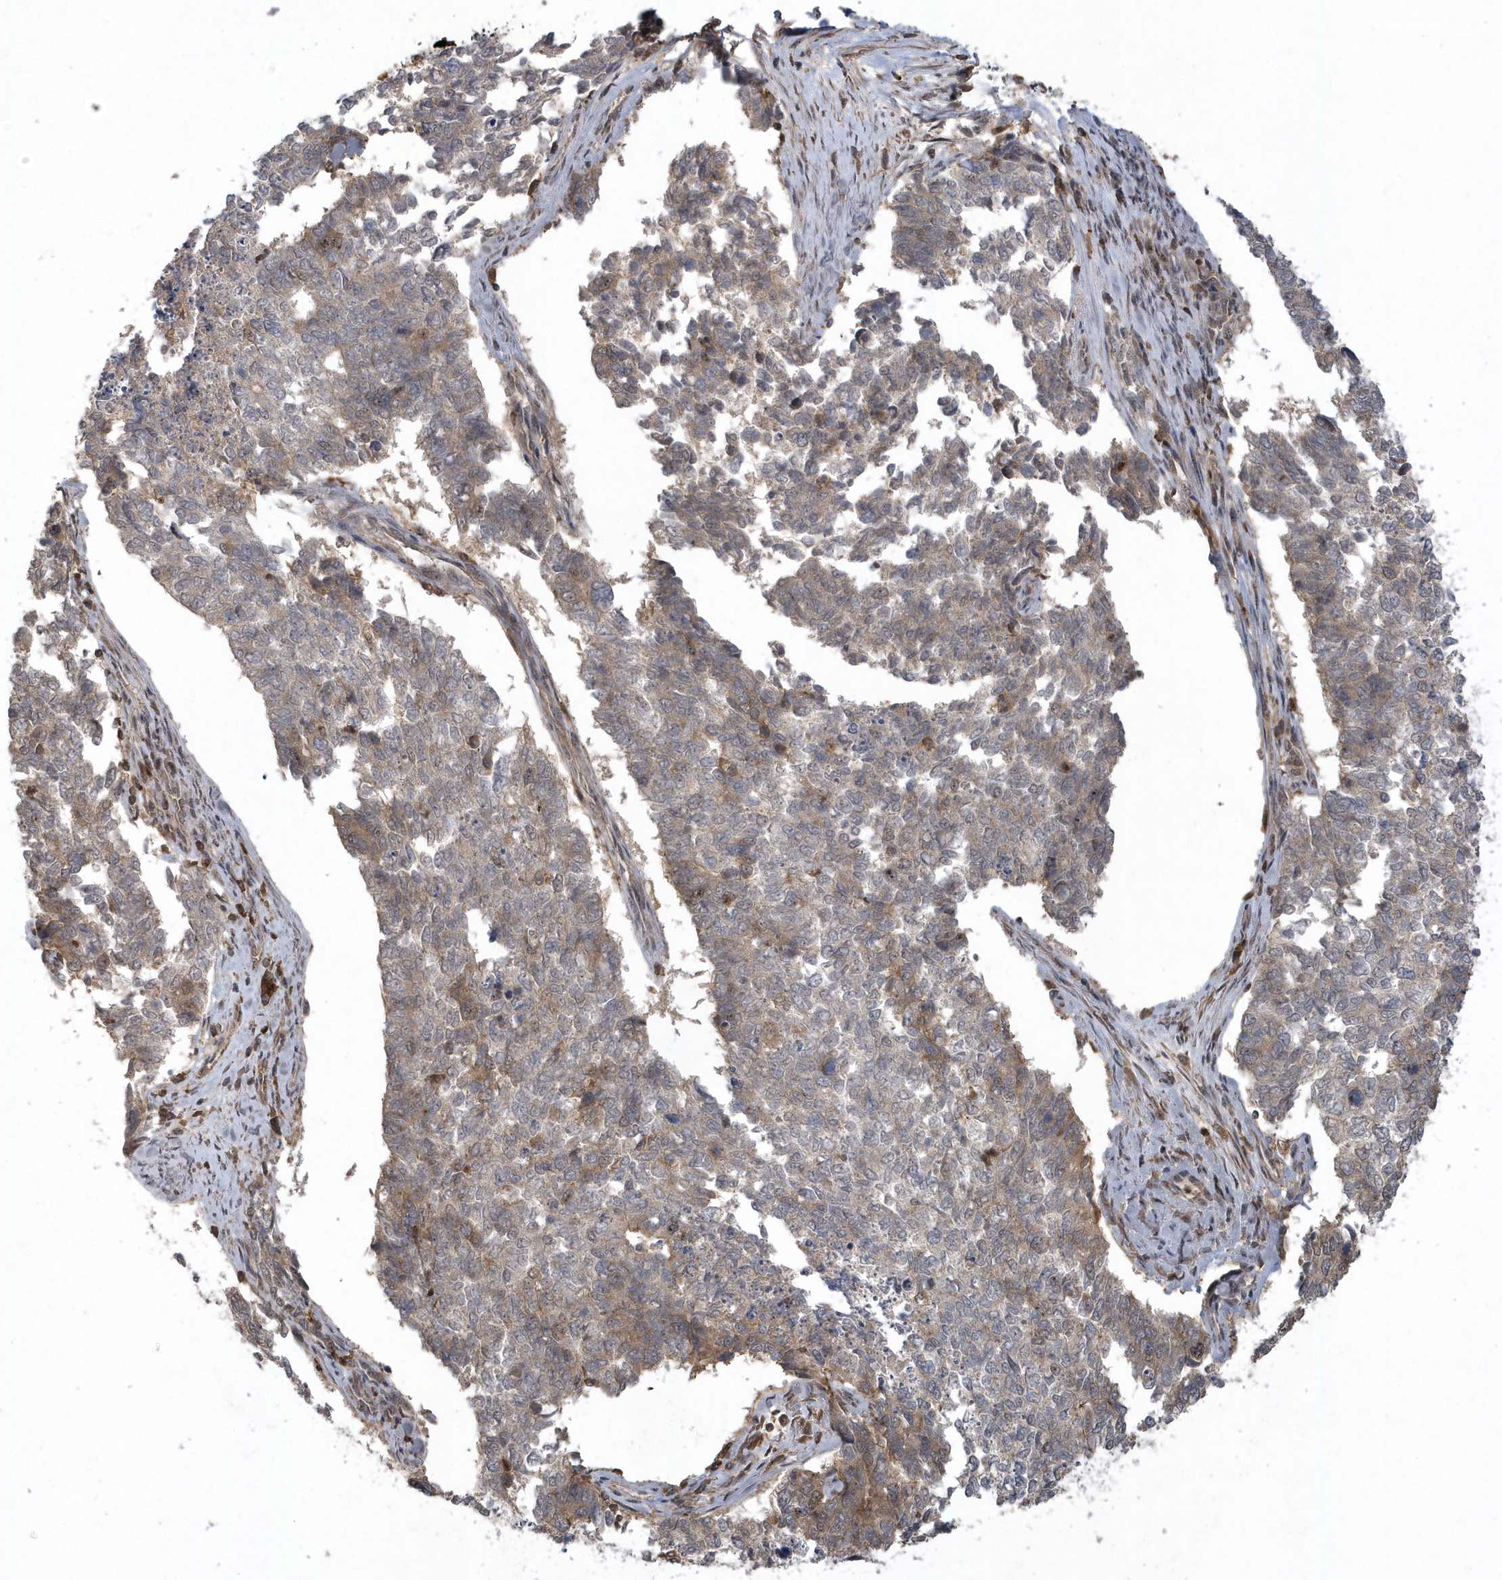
{"staining": {"intensity": "moderate", "quantity": "<25%", "location": "cytoplasmic/membranous"}, "tissue": "cervical cancer", "cell_type": "Tumor cells", "image_type": "cancer", "snomed": [{"axis": "morphology", "description": "Squamous cell carcinoma, NOS"}, {"axis": "topography", "description": "Cervix"}], "caption": "Immunohistochemistry of human cervical squamous cell carcinoma reveals low levels of moderate cytoplasmic/membranous staining in about <25% of tumor cells.", "gene": "LACC1", "patient": {"sex": "female", "age": 63}}